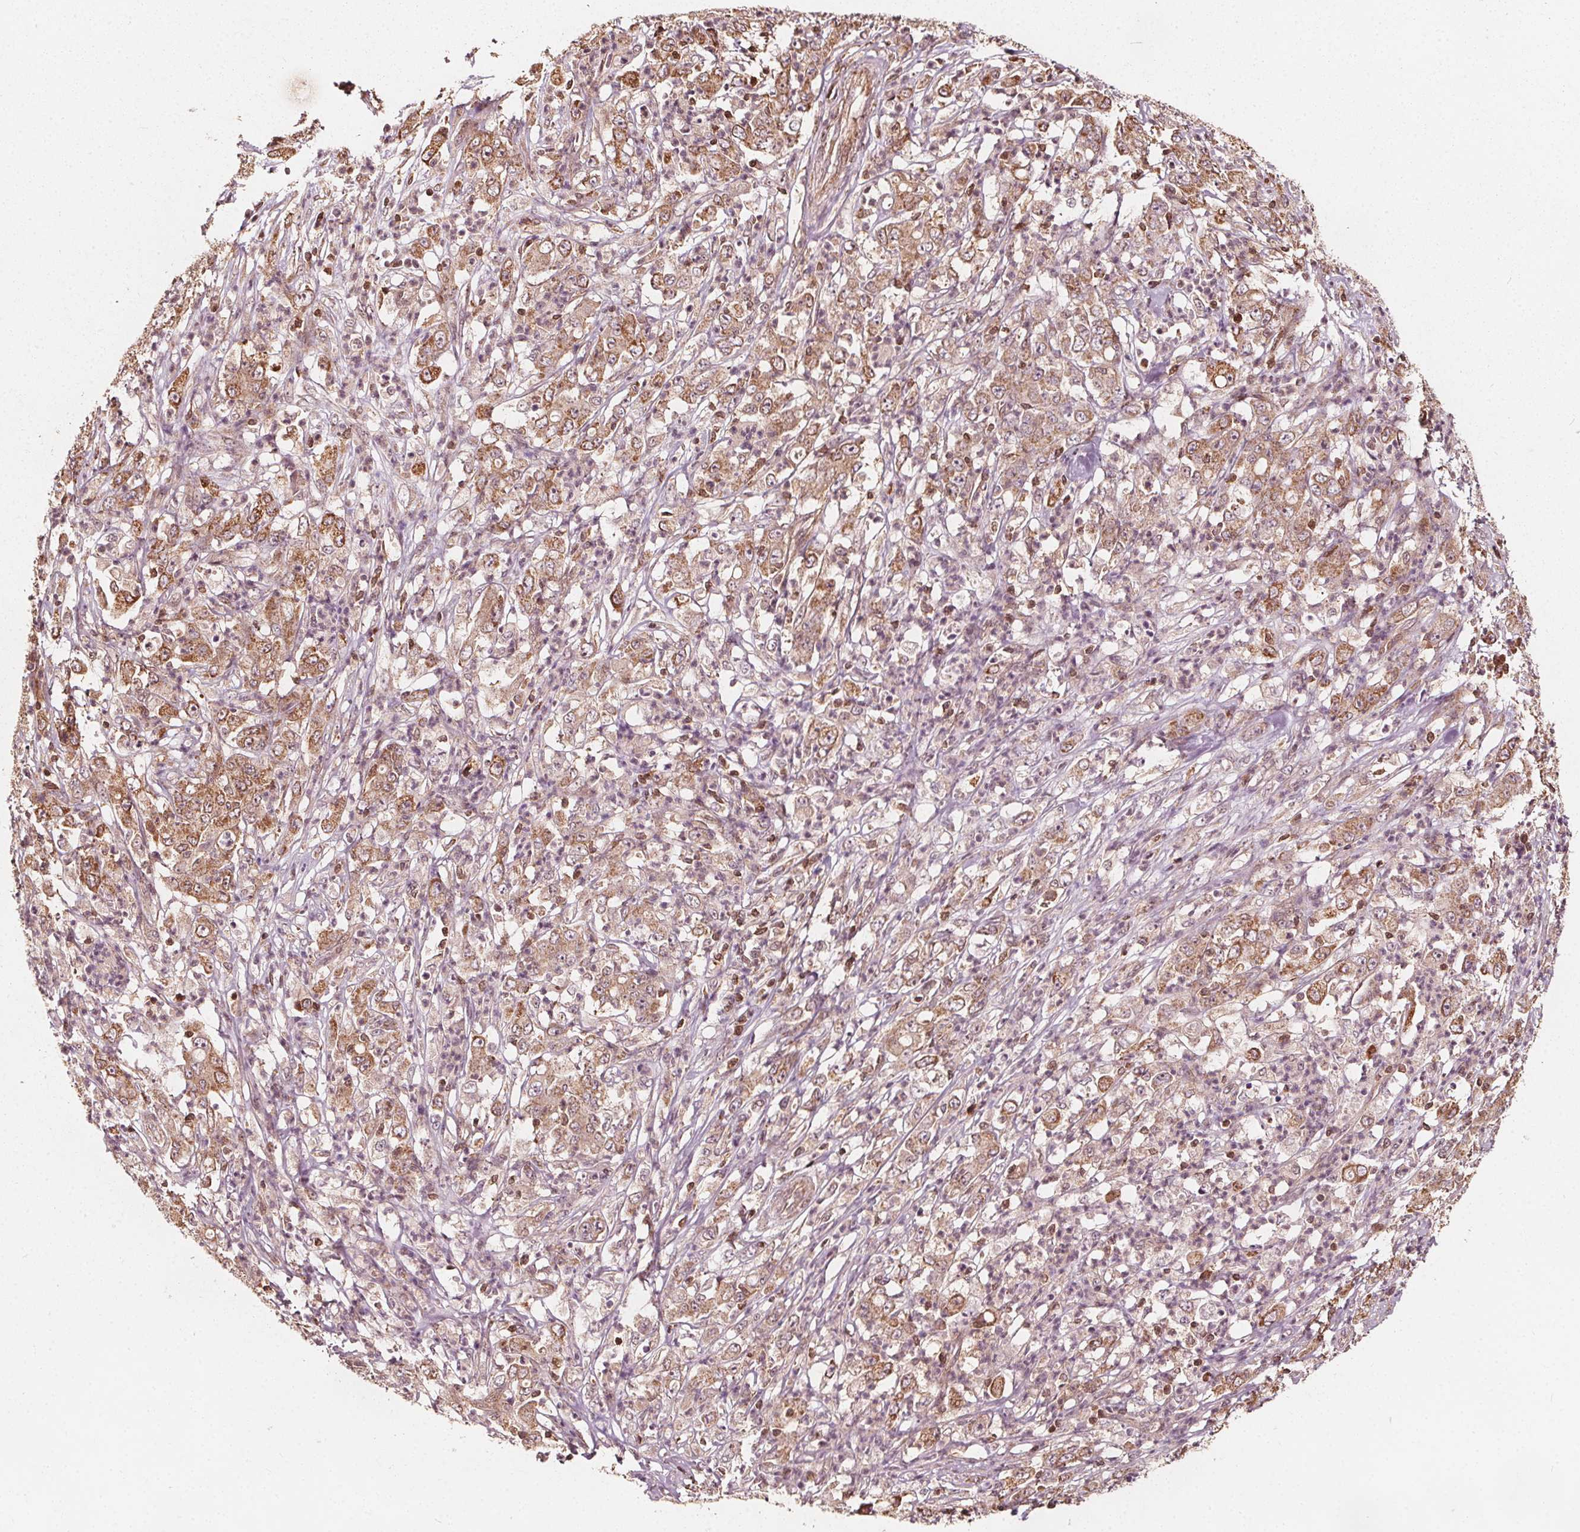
{"staining": {"intensity": "moderate", "quantity": ">75%", "location": "cytoplasmic/membranous"}, "tissue": "stomach cancer", "cell_type": "Tumor cells", "image_type": "cancer", "snomed": [{"axis": "morphology", "description": "Adenocarcinoma, NOS"}, {"axis": "topography", "description": "Stomach, lower"}], "caption": "Protein staining demonstrates moderate cytoplasmic/membranous staining in about >75% of tumor cells in adenocarcinoma (stomach).", "gene": "AIP", "patient": {"sex": "female", "age": 71}}